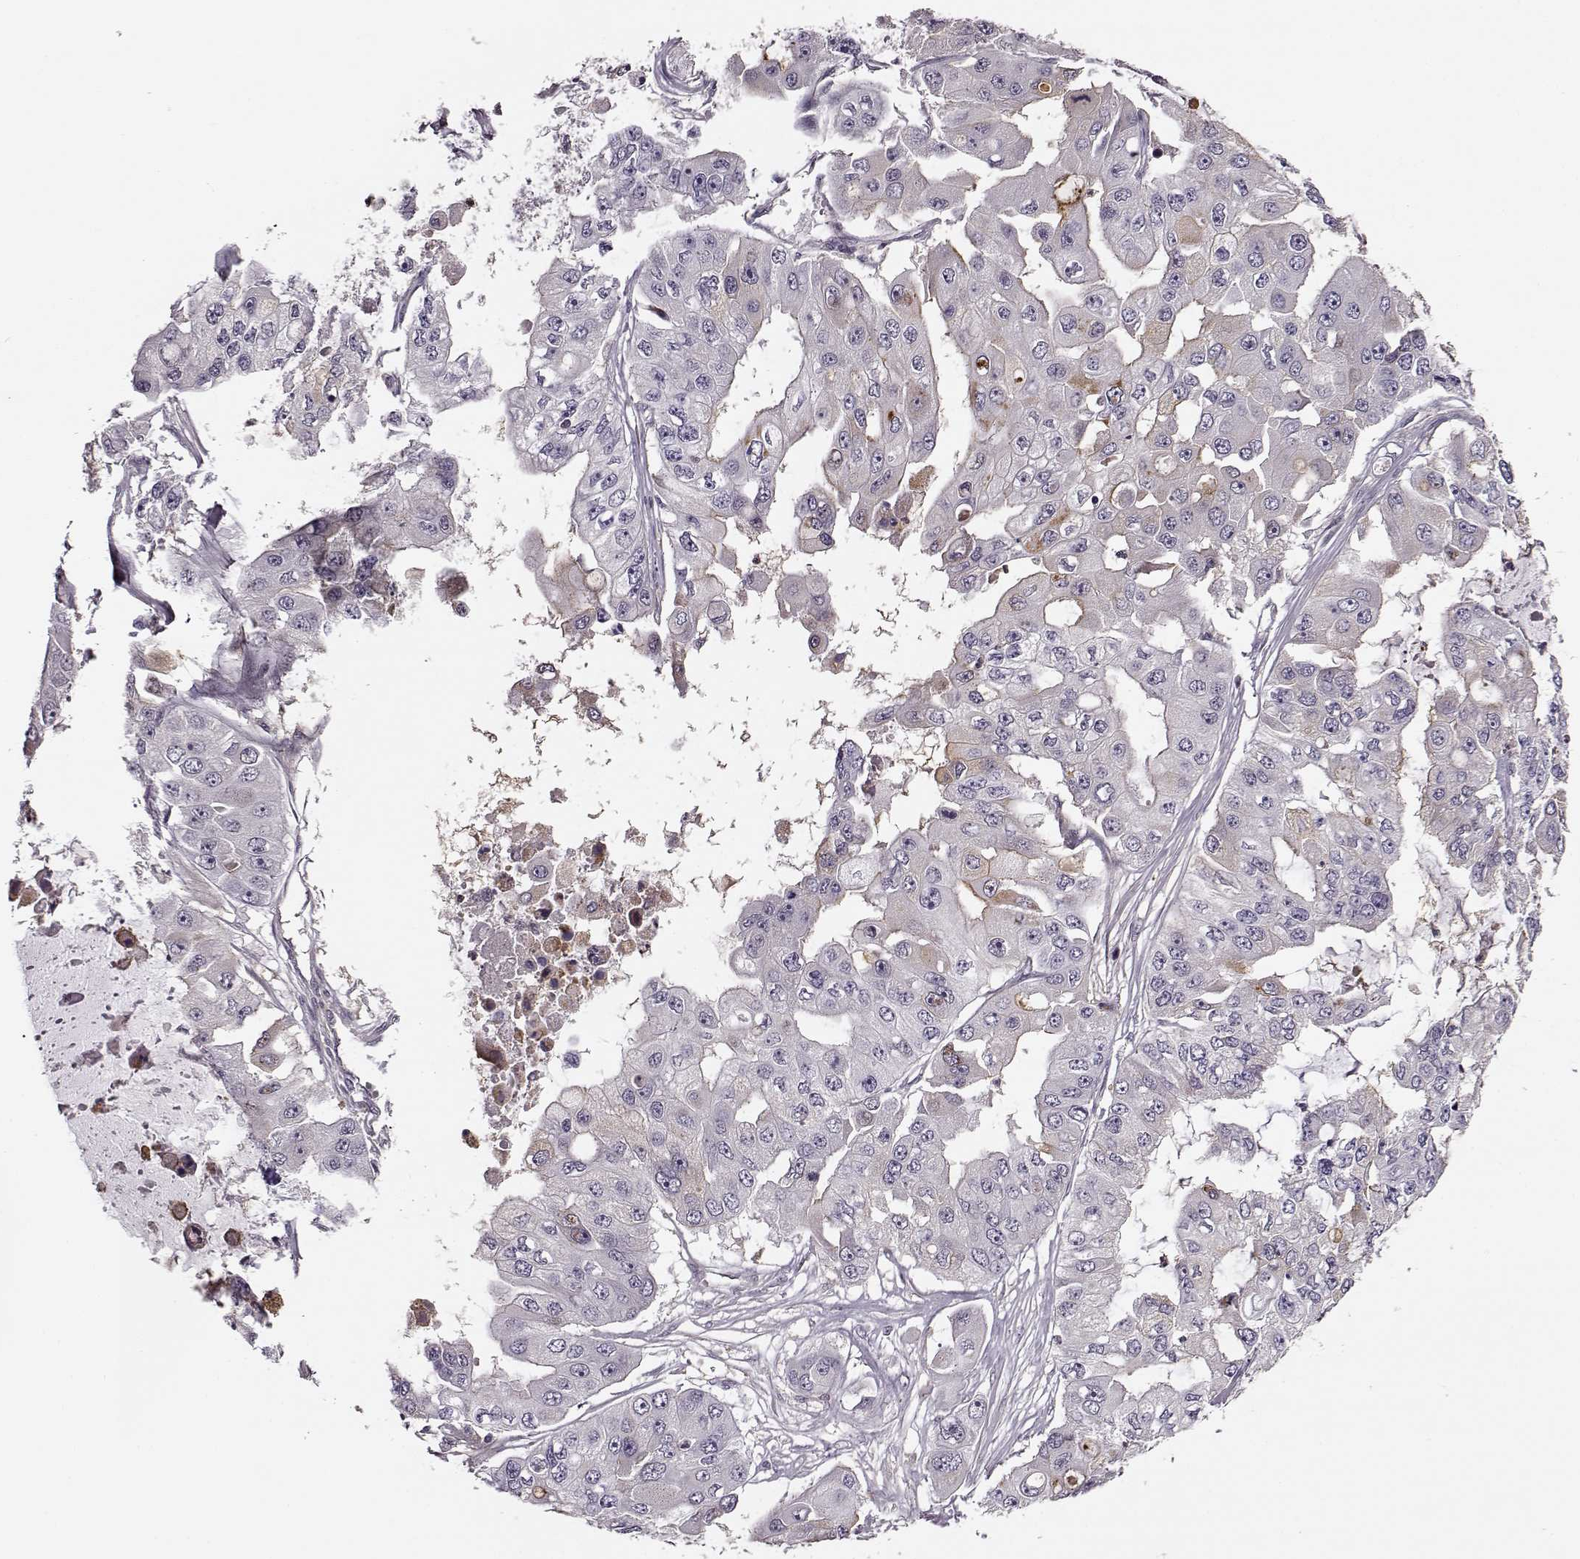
{"staining": {"intensity": "negative", "quantity": "none", "location": "none"}, "tissue": "ovarian cancer", "cell_type": "Tumor cells", "image_type": "cancer", "snomed": [{"axis": "morphology", "description": "Cystadenocarcinoma, serous, NOS"}, {"axis": "topography", "description": "Ovary"}], "caption": "Immunohistochemistry histopathology image of neoplastic tissue: human ovarian serous cystadenocarcinoma stained with DAB reveals no significant protein expression in tumor cells.", "gene": "MFSD1", "patient": {"sex": "female", "age": 56}}